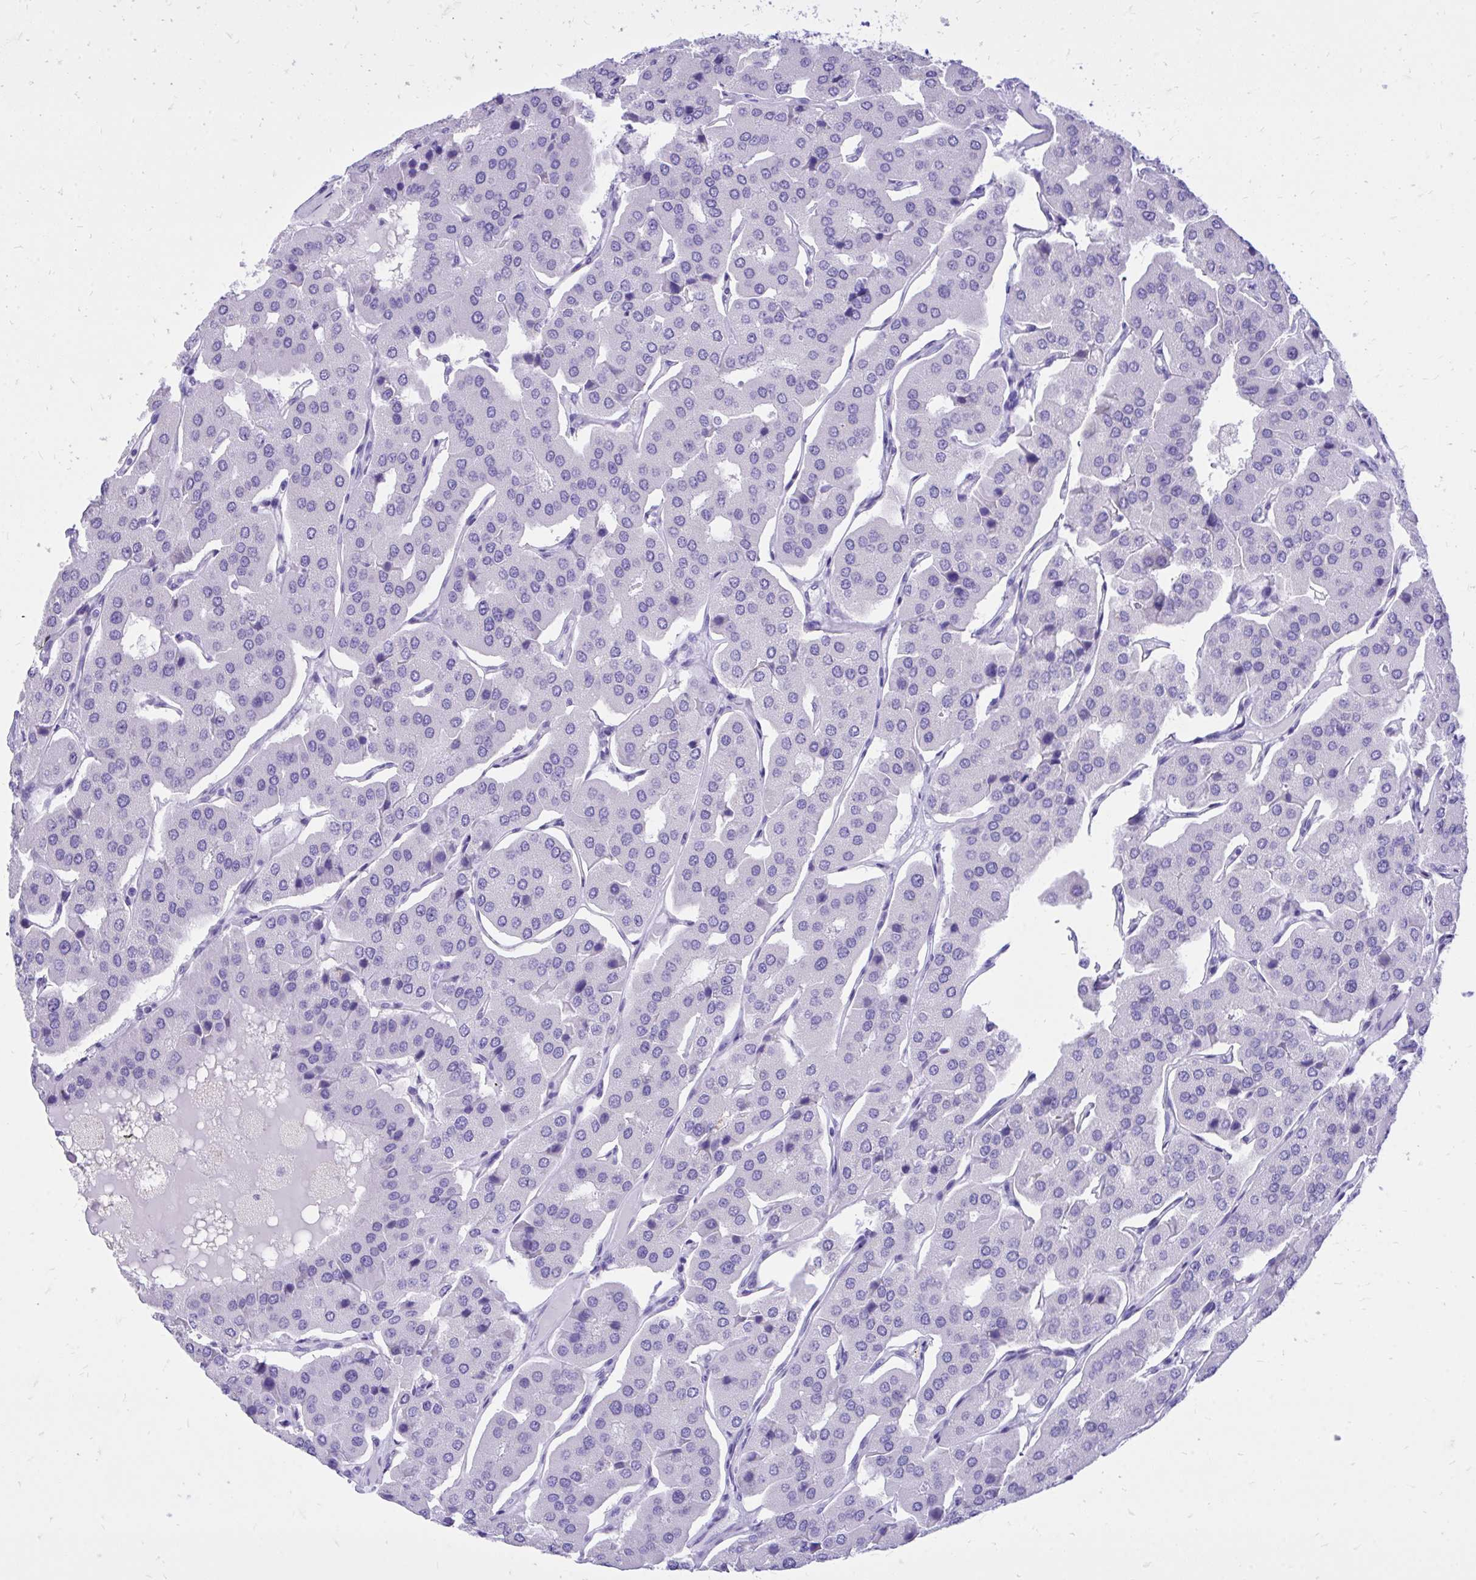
{"staining": {"intensity": "negative", "quantity": "none", "location": "none"}, "tissue": "parathyroid gland", "cell_type": "Glandular cells", "image_type": "normal", "snomed": [{"axis": "morphology", "description": "Normal tissue, NOS"}, {"axis": "morphology", "description": "Adenoma, NOS"}, {"axis": "topography", "description": "Parathyroid gland"}], "caption": "This is a photomicrograph of IHC staining of benign parathyroid gland, which shows no positivity in glandular cells. (DAB (3,3'-diaminobenzidine) IHC with hematoxylin counter stain).", "gene": "MON1A", "patient": {"sex": "female", "age": 86}}